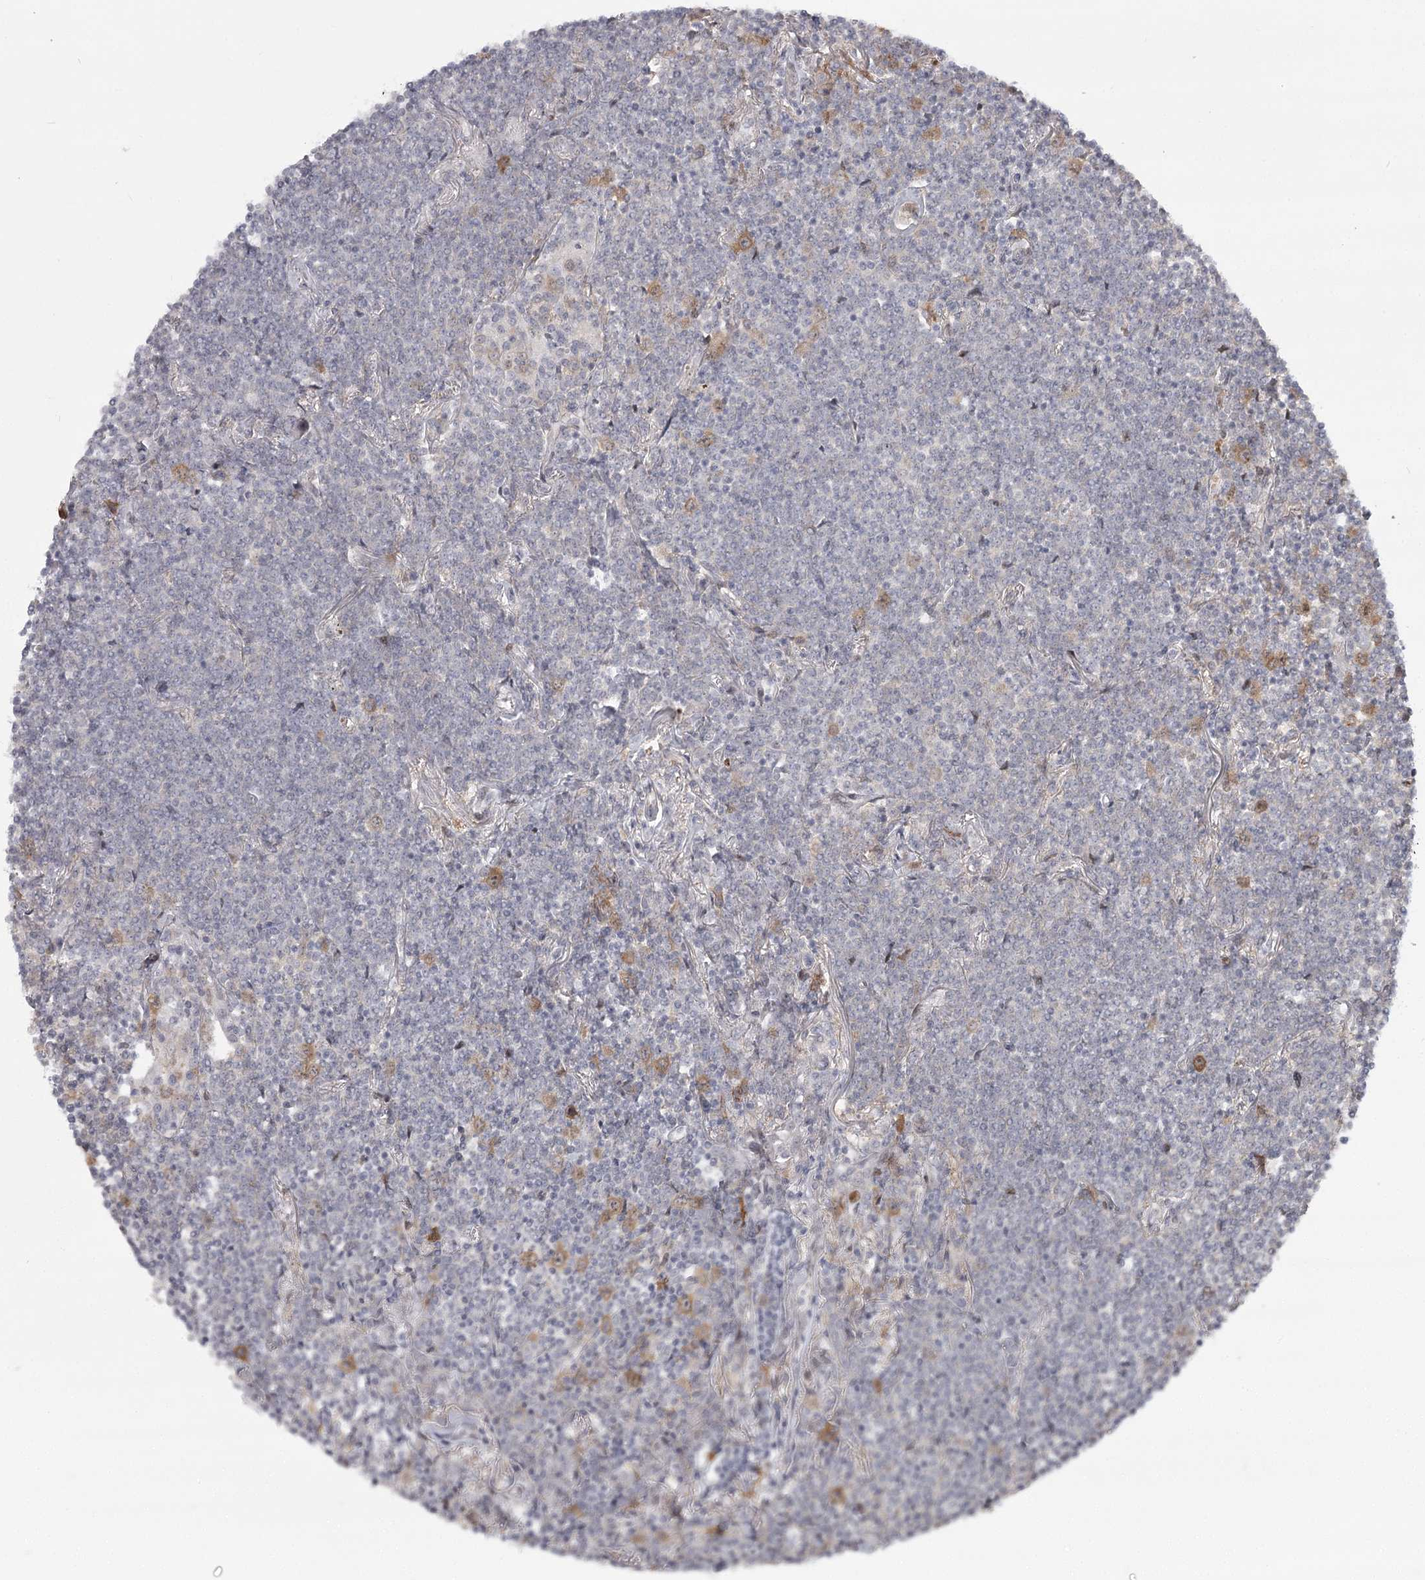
{"staining": {"intensity": "negative", "quantity": "none", "location": "none"}, "tissue": "lymphoma", "cell_type": "Tumor cells", "image_type": "cancer", "snomed": [{"axis": "morphology", "description": "Malignant lymphoma, non-Hodgkin's type, Low grade"}, {"axis": "topography", "description": "Lung"}], "caption": "The photomicrograph demonstrates no significant expression in tumor cells of malignant lymphoma, non-Hodgkin's type (low-grade). (Brightfield microscopy of DAB immunohistochemistry (IHC) at high magnification).", "gene": "CCNG2", "patient": {"sex": "female", "age": 71}}